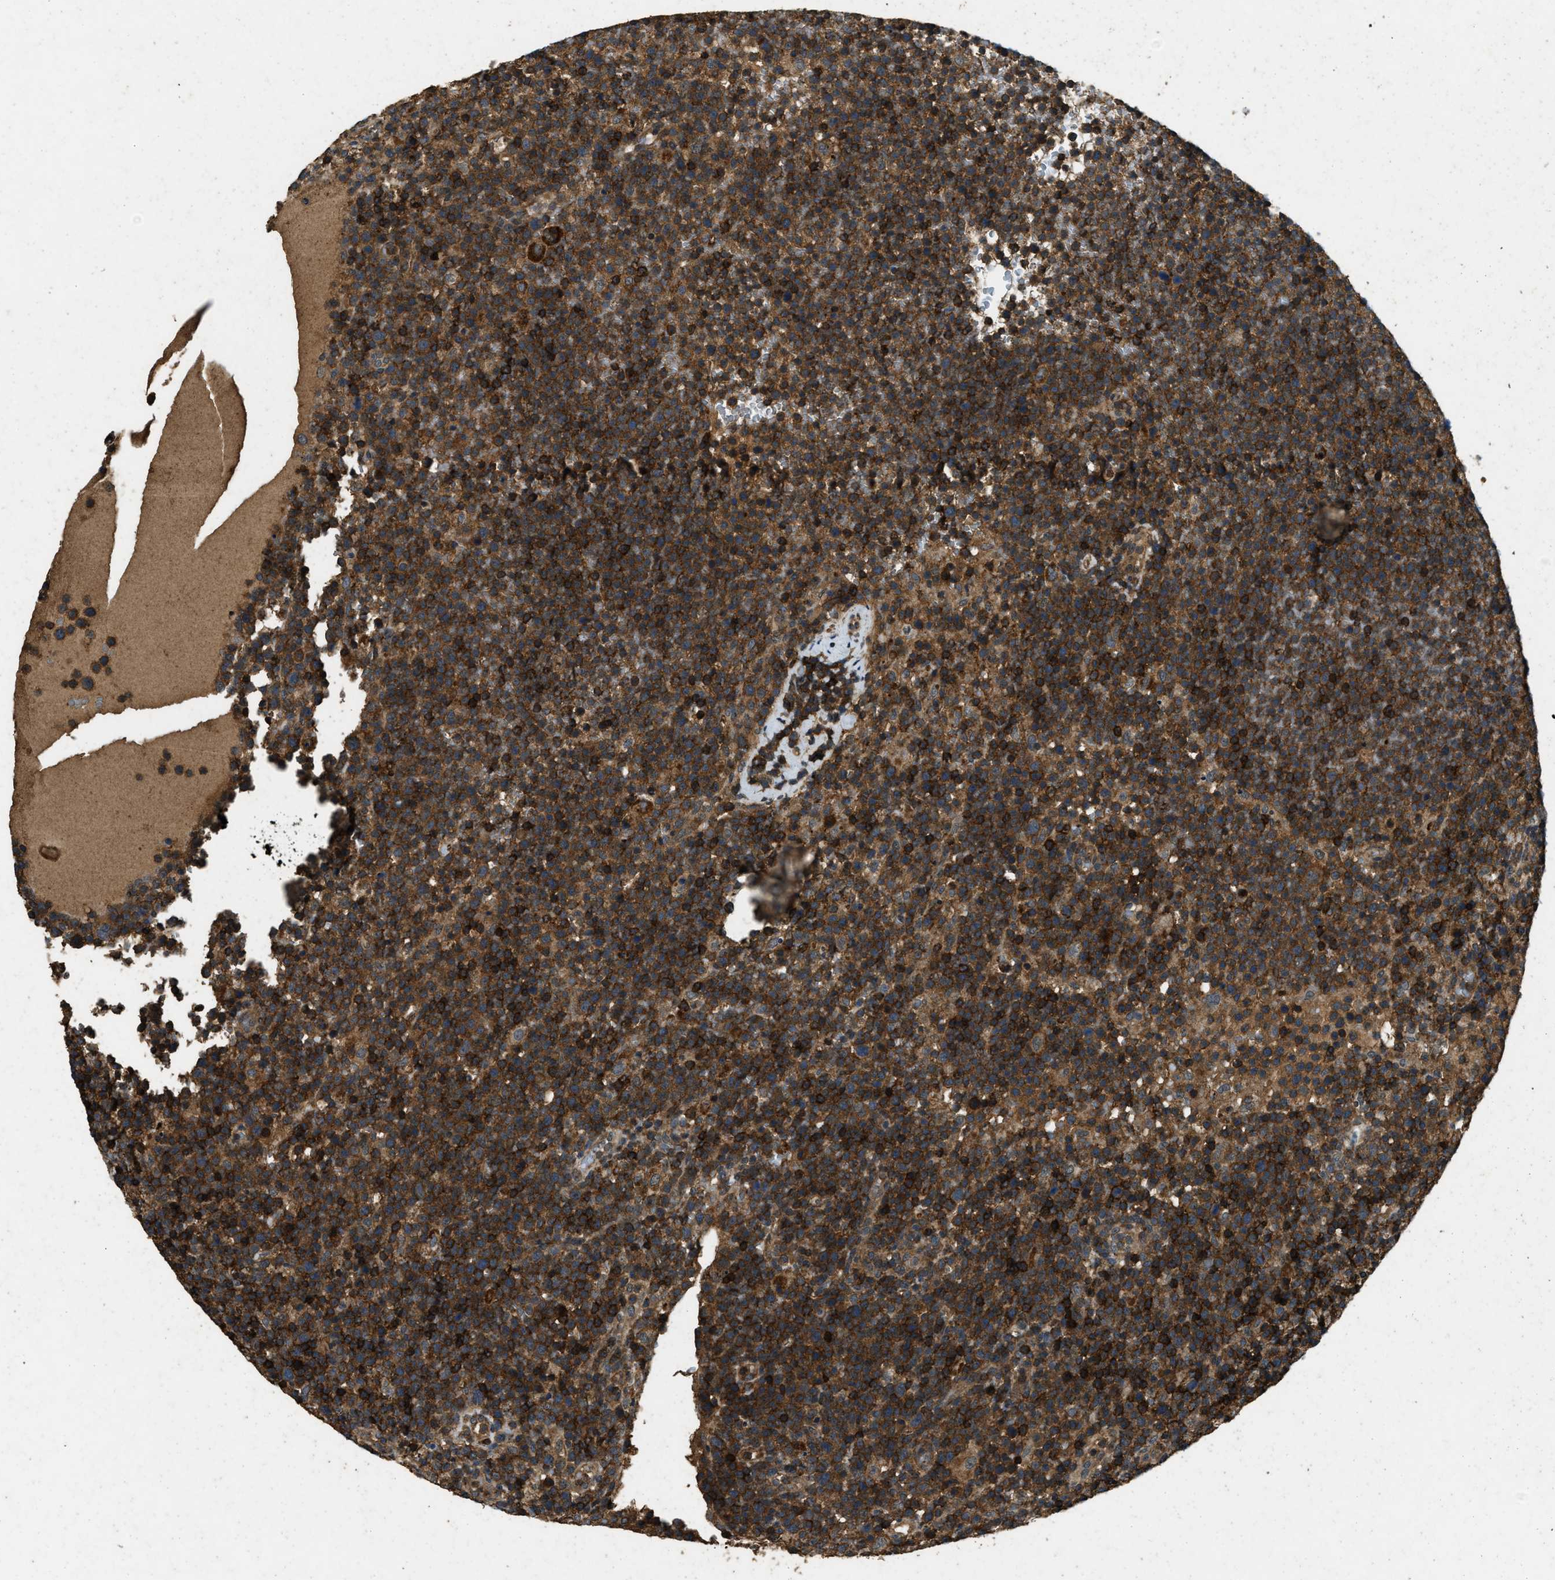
{"staining": {"intensity": "moderate", "quantity": ">75%", "location": "cytoplasmic/membranous"}, "tissue": "lymphoma", "cell_type": "Tumor cells", "image_type": "cancer", "snomed": [{"axis": "morphology", "description": "Malignant lymphoma, non-Hodgkin's type, High grade"}, {"axis": "topography", "description": "Lymph node"}], "caption": "Lymphoma stained for a protein (brown) shows moderate cytoplasmic/membranous positive positivity in about >75% of tumor cells.", "gene": "ATP8B1", "patient": {"sex": "male", "age": 61}}